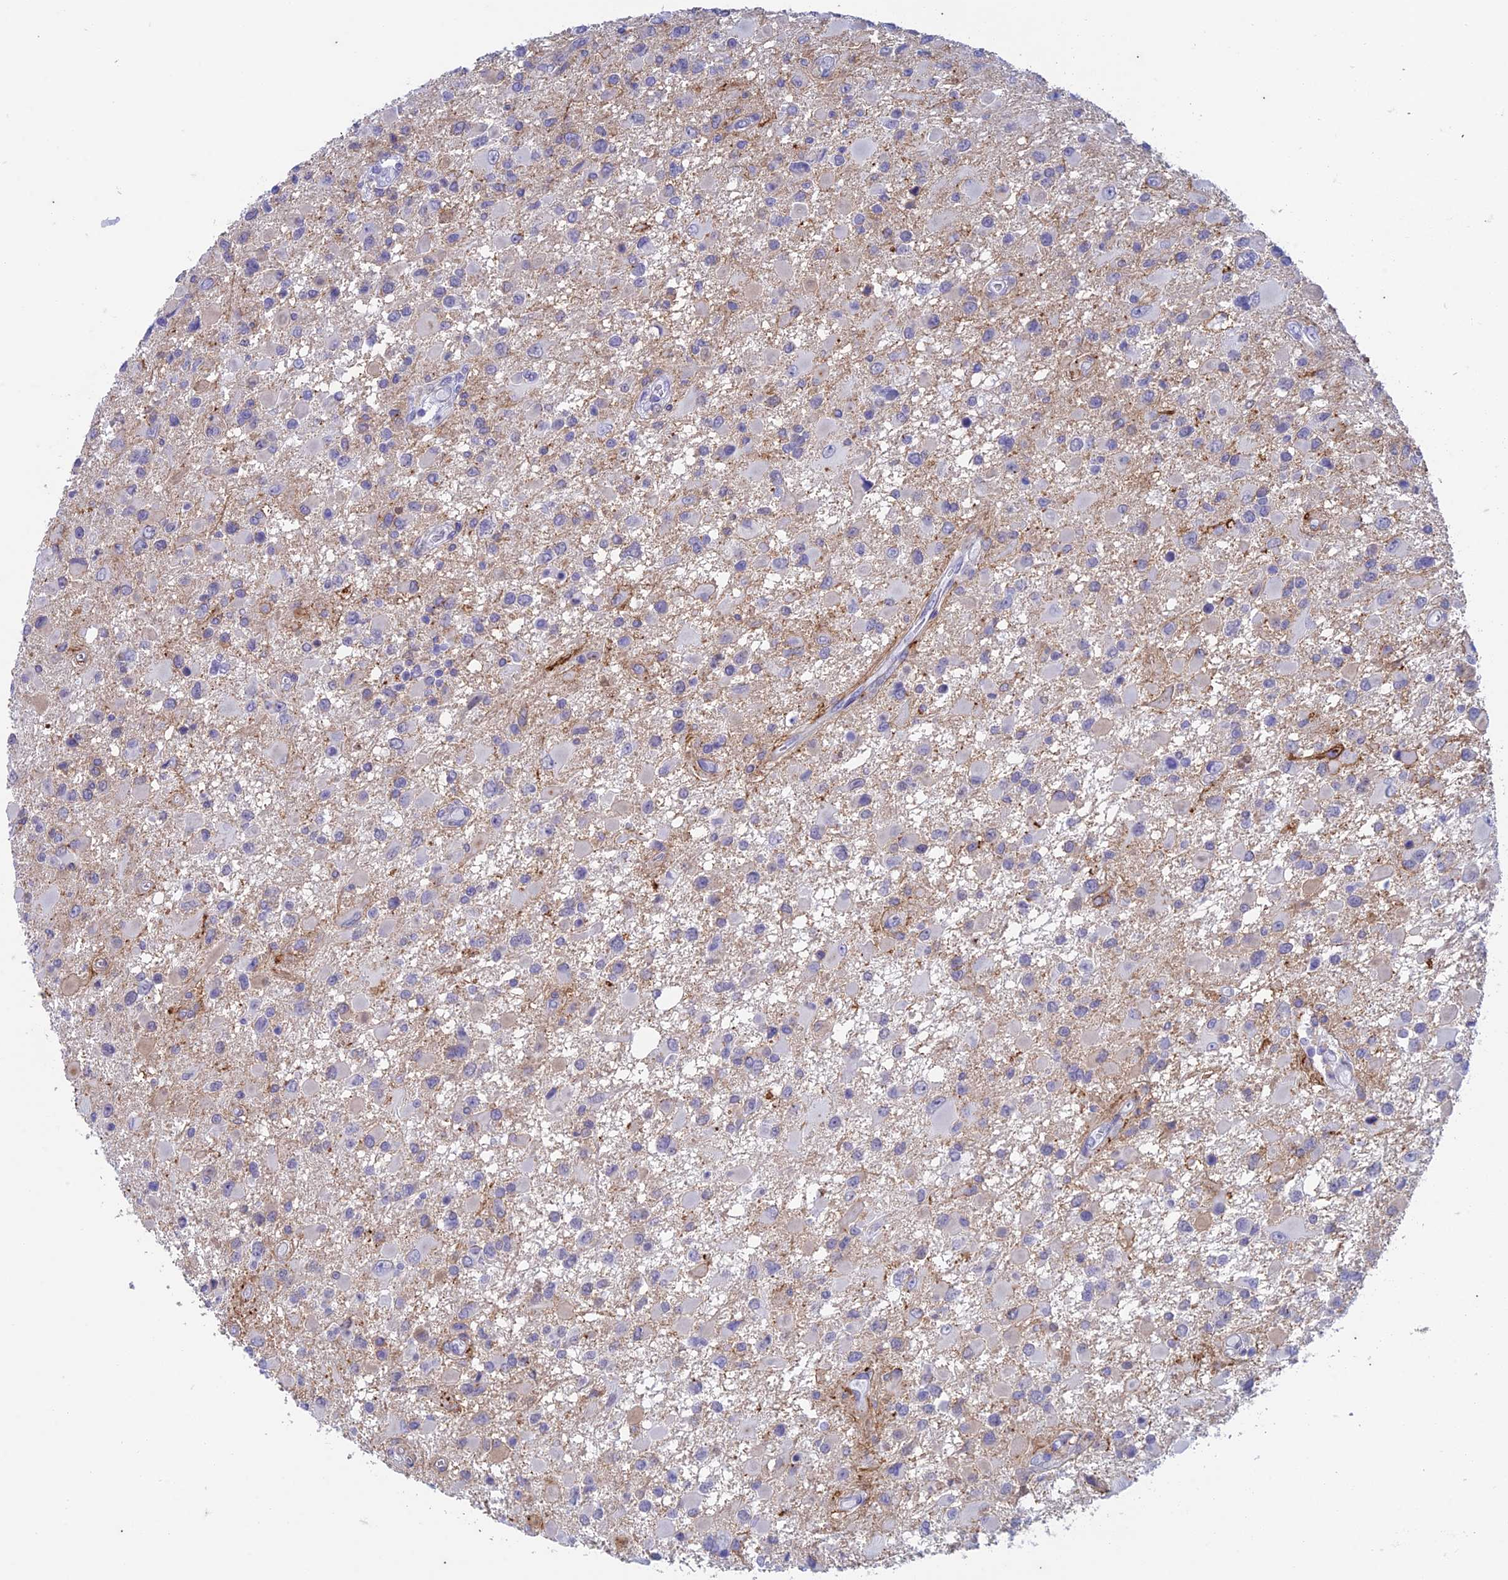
{"staining": {"intensity": "negative", "quantity": "none", "location": "none"}, "tissue": "glioma", "cell_type": "Tumor cells", "image_type": "cancer", "snomed": [{"axis": "morphology", "description": "Glioma, malignant, High grade"}, {"axis": "topography", "description": "Brain"}], "caption": "This is an IHC histopathology image of human glioma. There is no positivity in tumor cells.", "gene": "FGF7", "patient": {"sex": "male", "age": 53}}